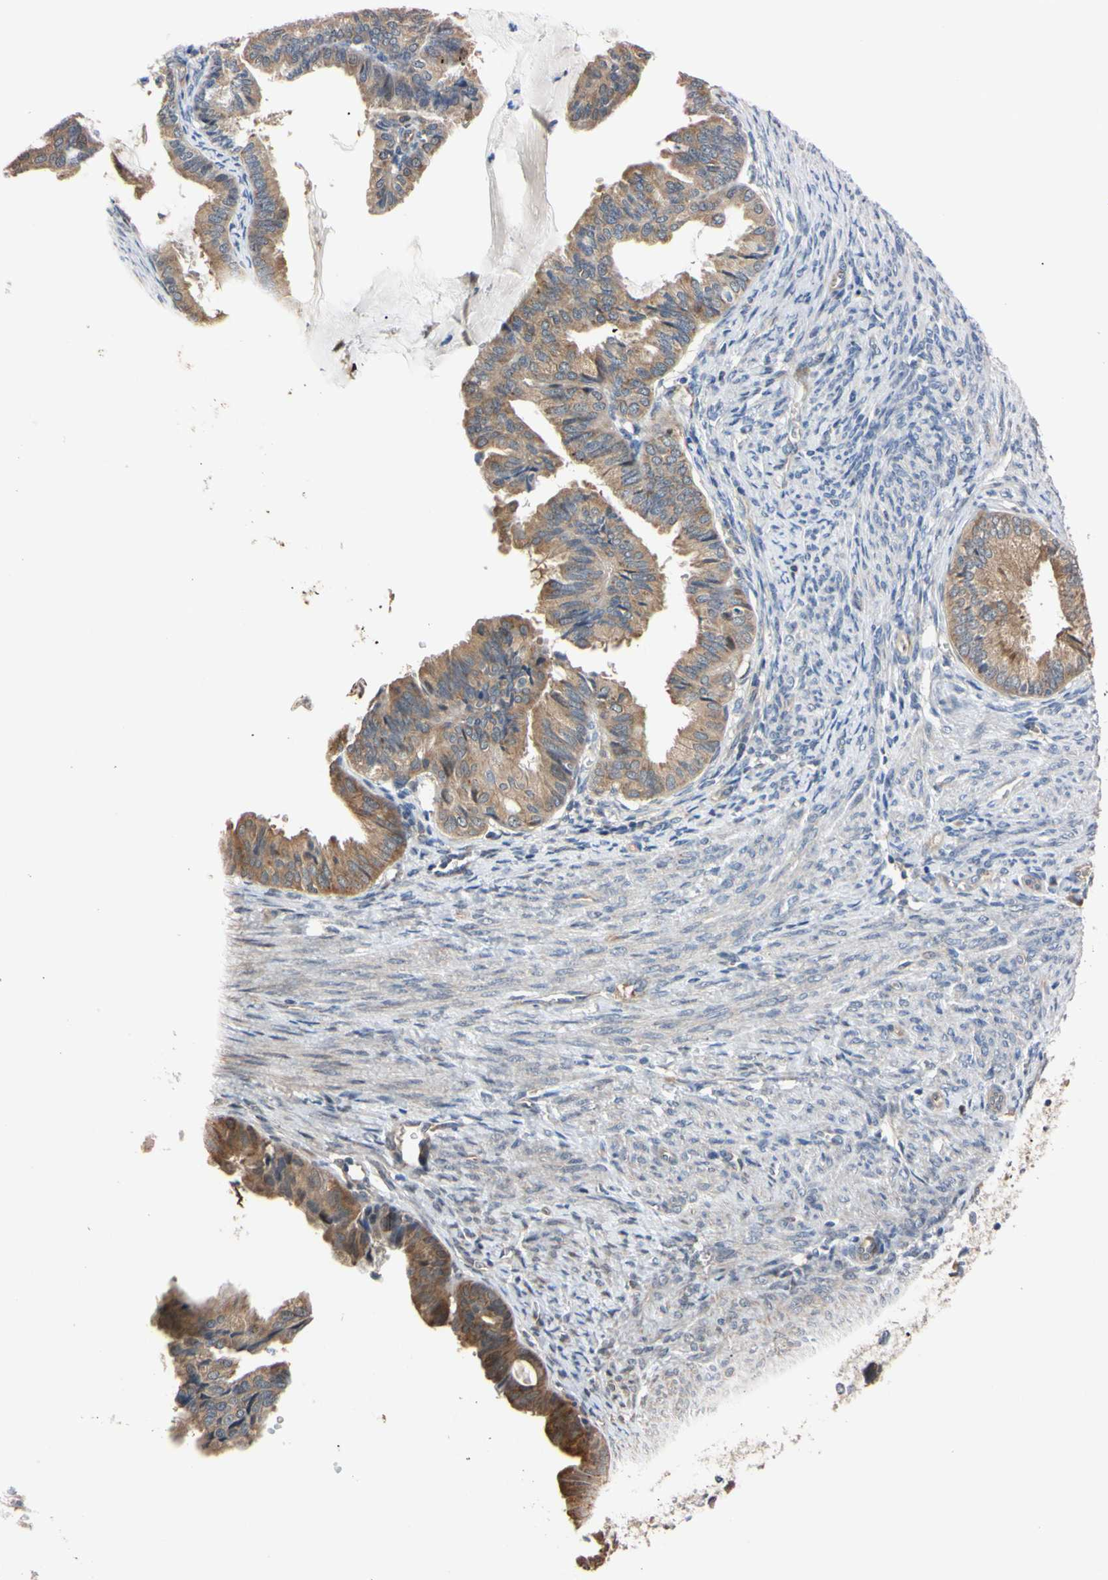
{"staining": {"intensity": "moderate", "quantity": "<25%", "location": "cytoplasmic/membranous"}, "tissue": "endometrial cancer", "cell_type": "Tumor cells", "image_type": "cancer", "snomed": [{"axis": "morphology", "description": "Adenocarcinoma, NOS"}, {"axis": "topography", "description": "Endometrium"}], "caption": "The micrograph exhibits staining of endometrial adenocarcinoma, revealing moderate cytoplasmic/membranous protein positivity (brown color) within tumor cells.", "gene": "RARS1", "patient": {"sex": "female", "age": 86}}